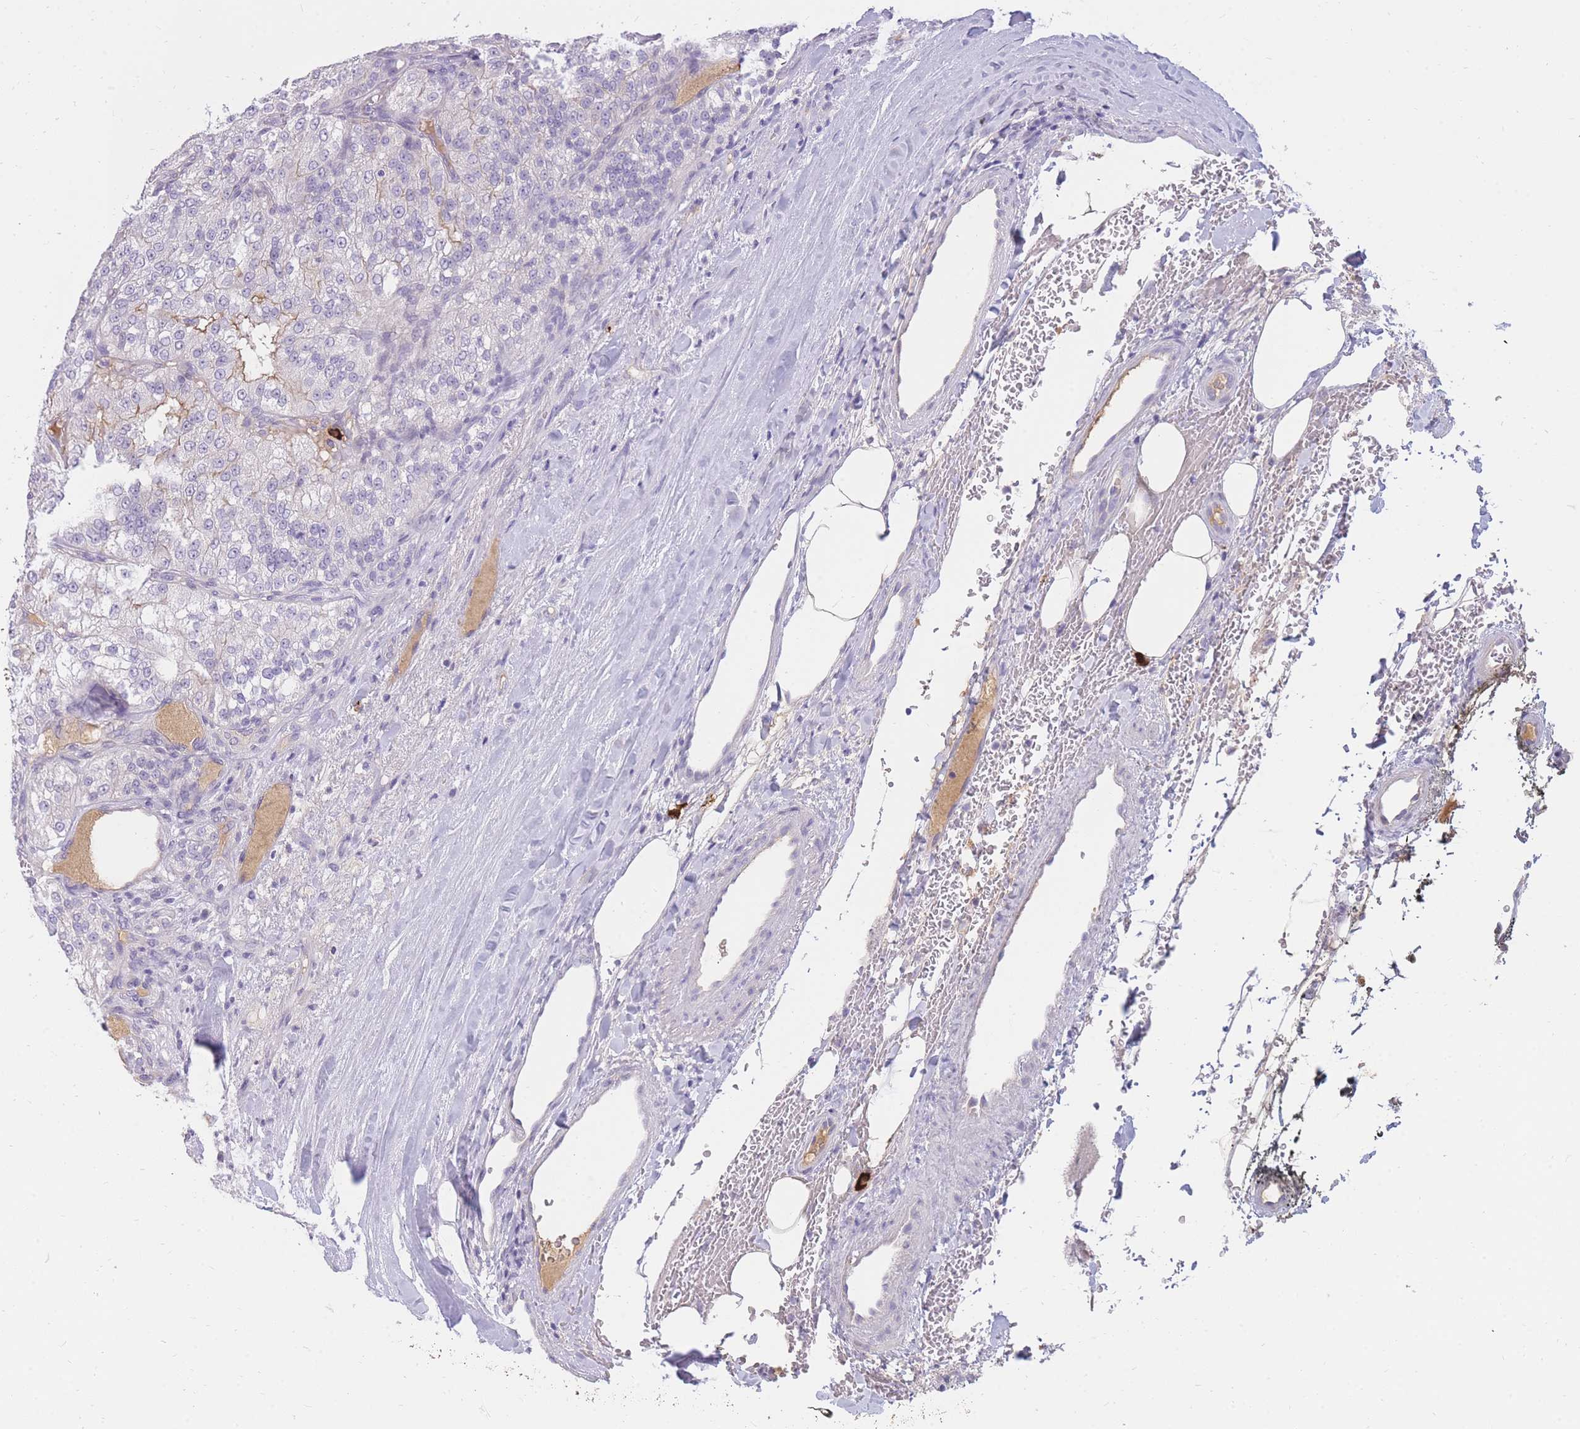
{"staining": {"intensity": "negative", "quantity": "none", "location": "none"}, "tissue": "renal cancer", "cell_type": "Tumor cells", "image_type": "cancer", "snomed": [{"axis": "morphology", "description": "Adenocarcinoma, NOS"}, {"axis": "topography", "description": "Kidney"}], "caption": "Immunohistochemical staining of human renal cancer (adenocarcinoma) displays no significant positivity in tumor cells.", "gene": "TPSD1", "patient": {"sex": "female", "age": 63}}